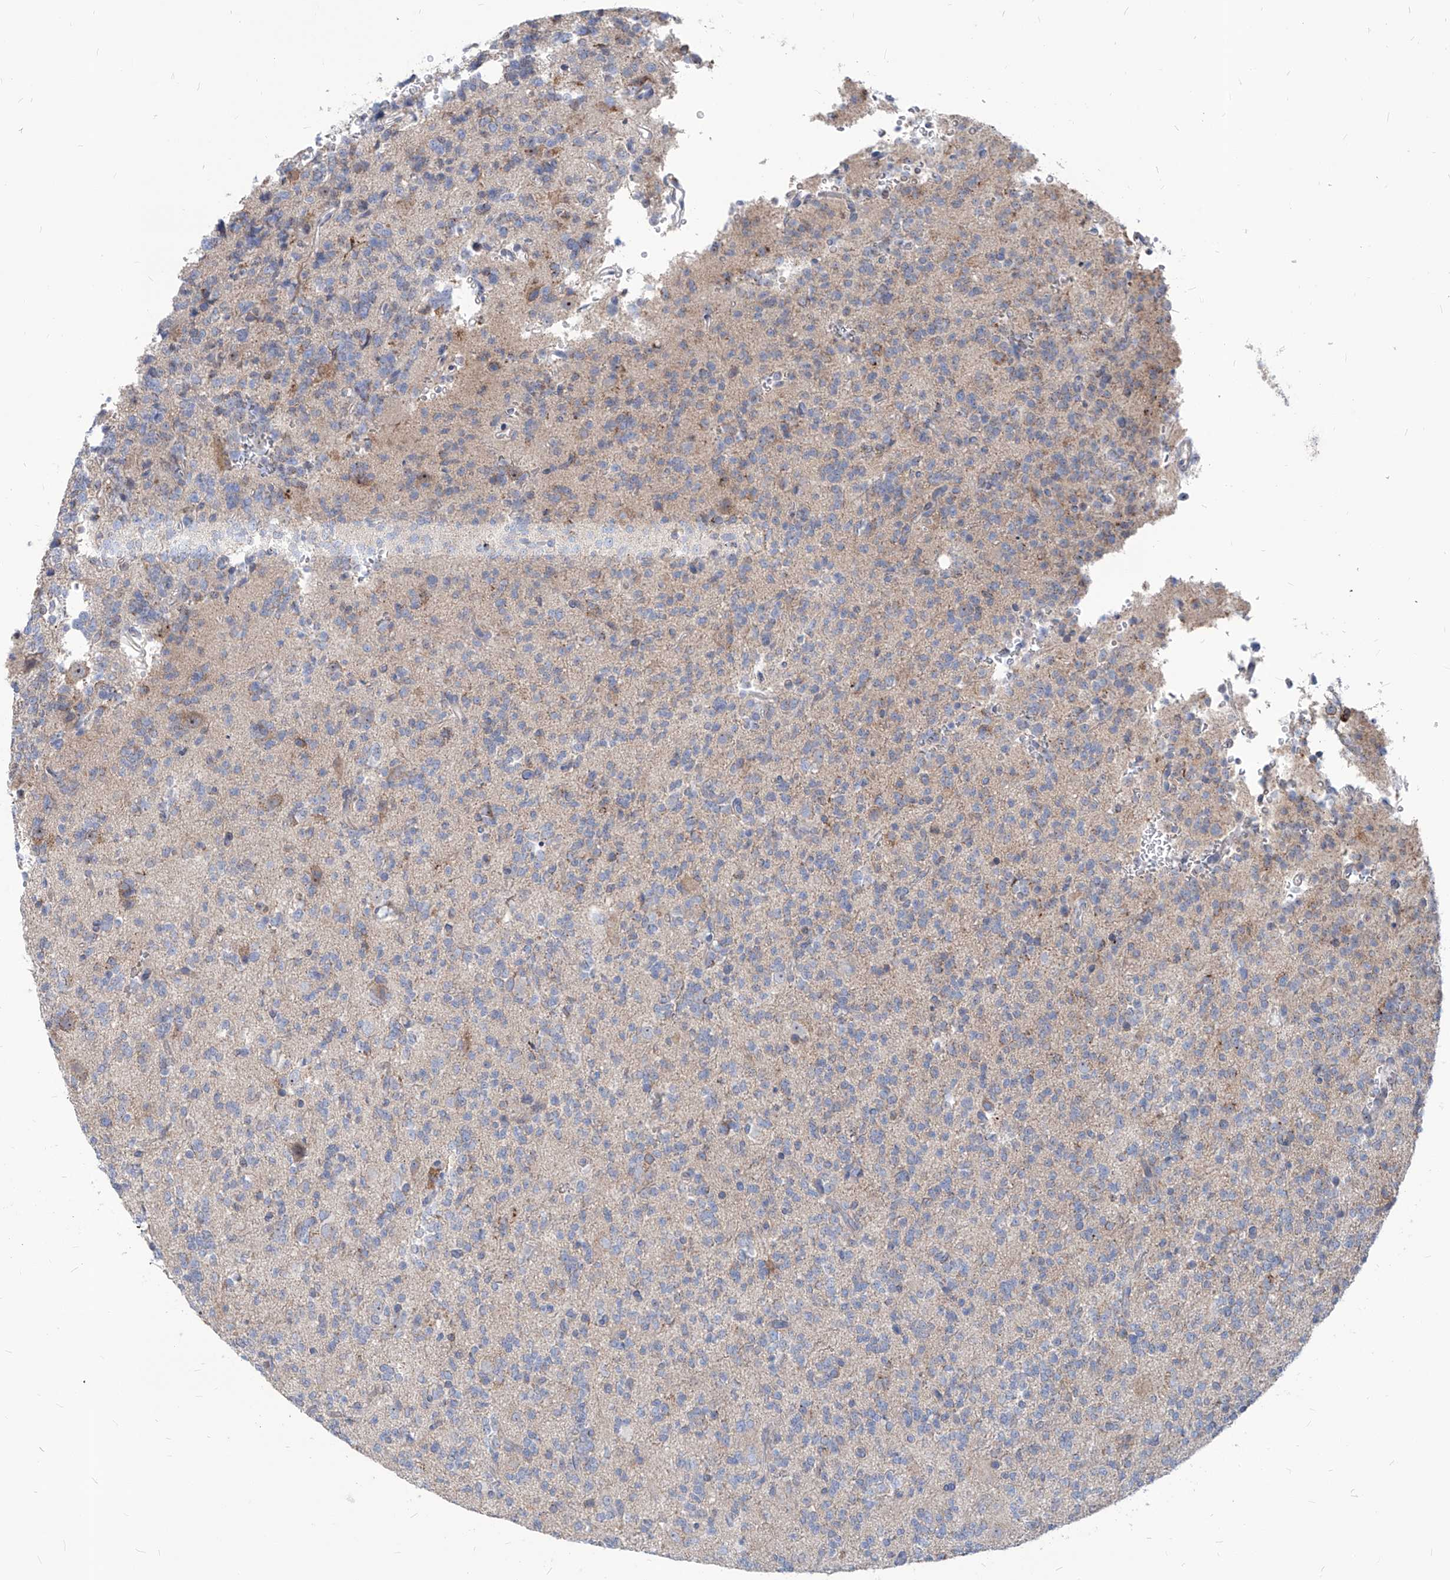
{"staining": {"intensity": "negative", "quantity": "none", "location": "none"}, "tissue": "glioma", "cell_type": "Tumor cells", "image_type": "cancer", "snomed": [{"axis": "morphology", "description": "Glioma, malignant, High grade"}, {"axis": "topography", "description": "Brain"}], "caption": "There is no significant positivity in tumor cells of high-grade glioma (malignant). Nuclei are stained in blue.", "gene": "AGPS", "patient": {"sex": "female", "age": 62}}